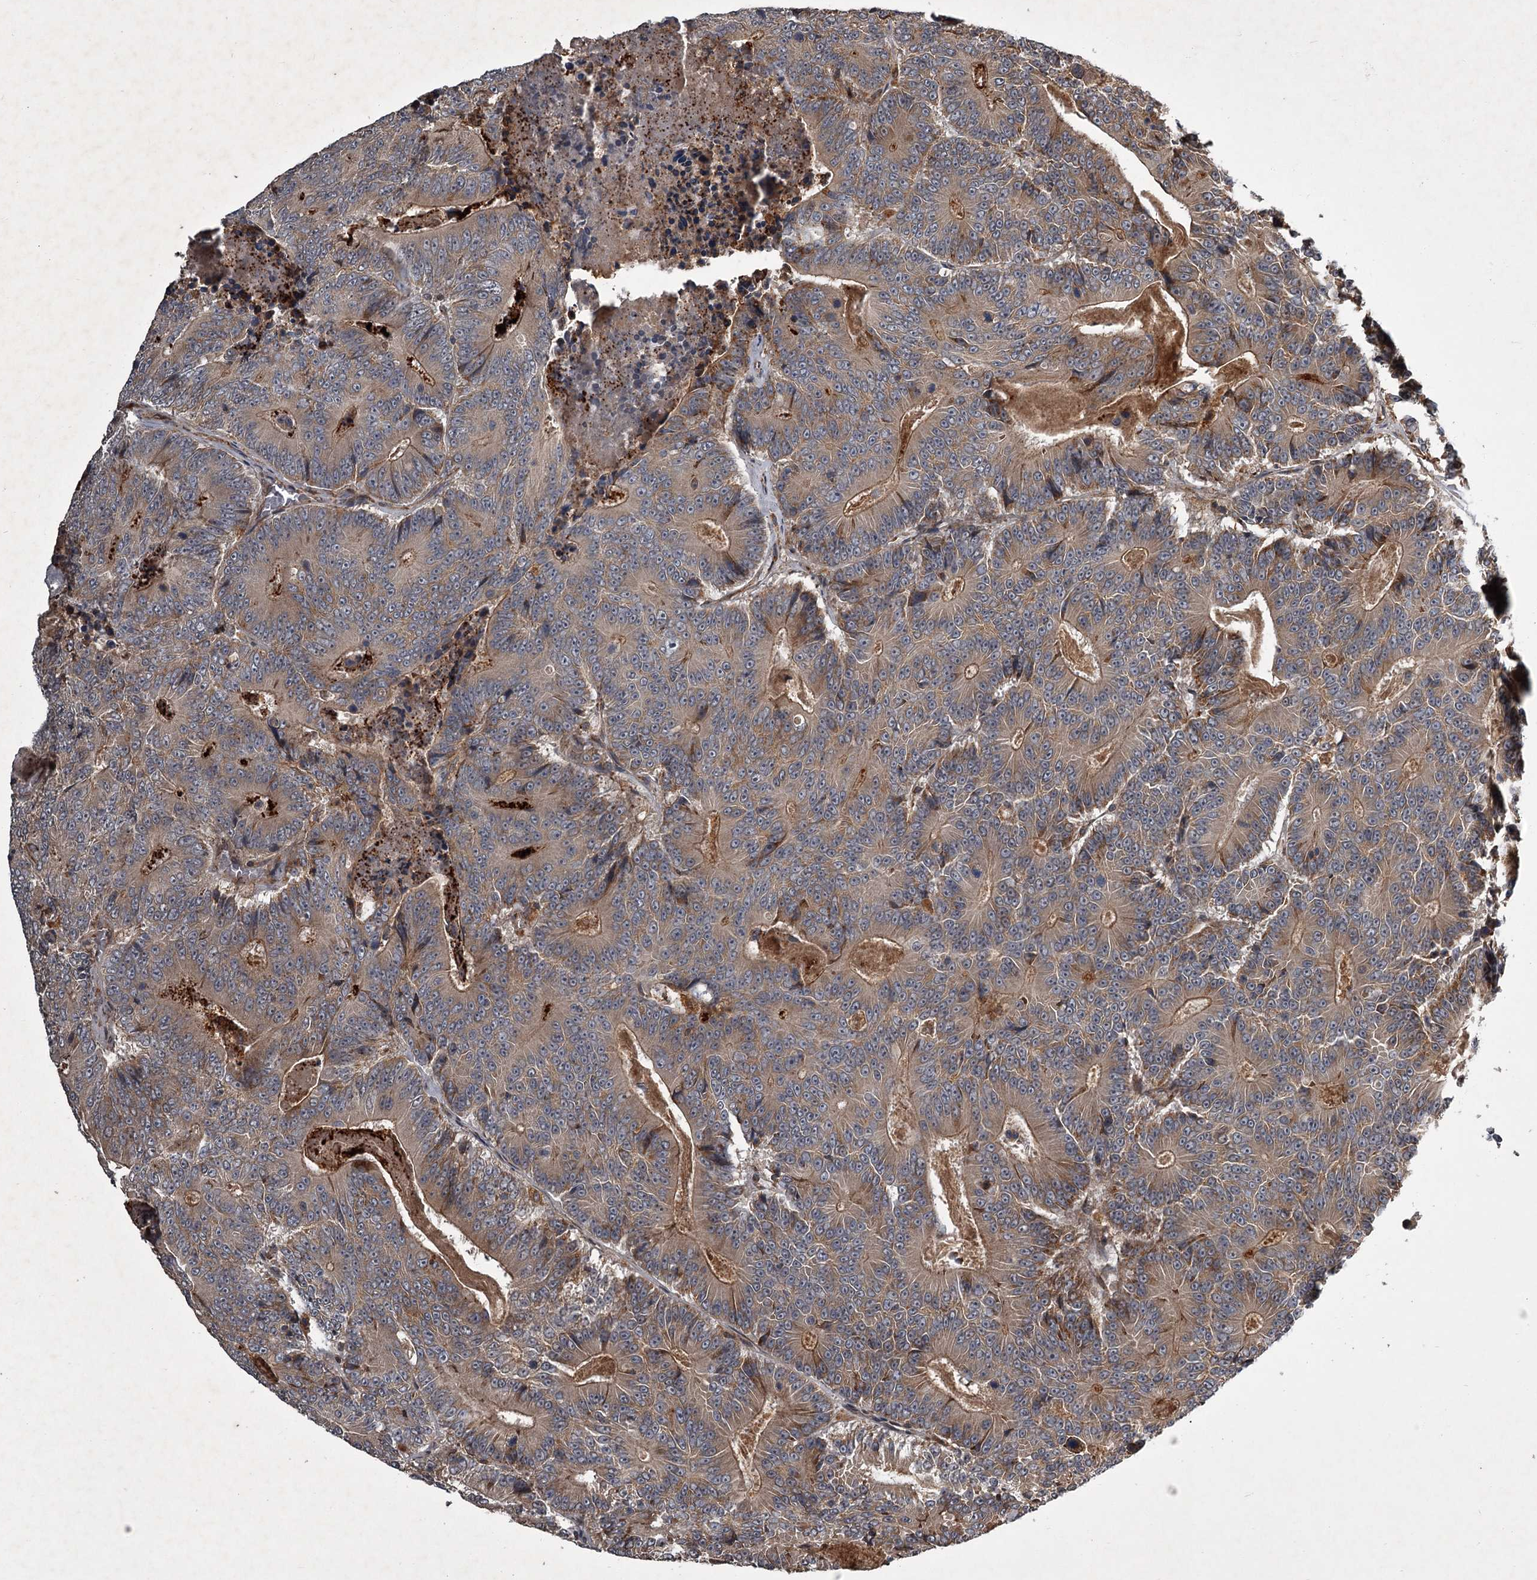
{"staining": {"intensity": "moderate", "quantity": ">75%", "location": "cytoplasmic/membranous"}, "tissue": "colorectal cancer", "cell_type": "Tumor cells", "image_type": "cancer", "snomed": [{"axis": "morphology", "description": "Adenocarcinoma, NOS"}, {"axis": "topography", "description": "Colon"}], "caption": "Adenocarcinoma (colorectal) stained with a protein marker shows moderate staining in tumor cells.", "gene": "UNC93B1", "patient": {"sex": "male", "age": 83}}